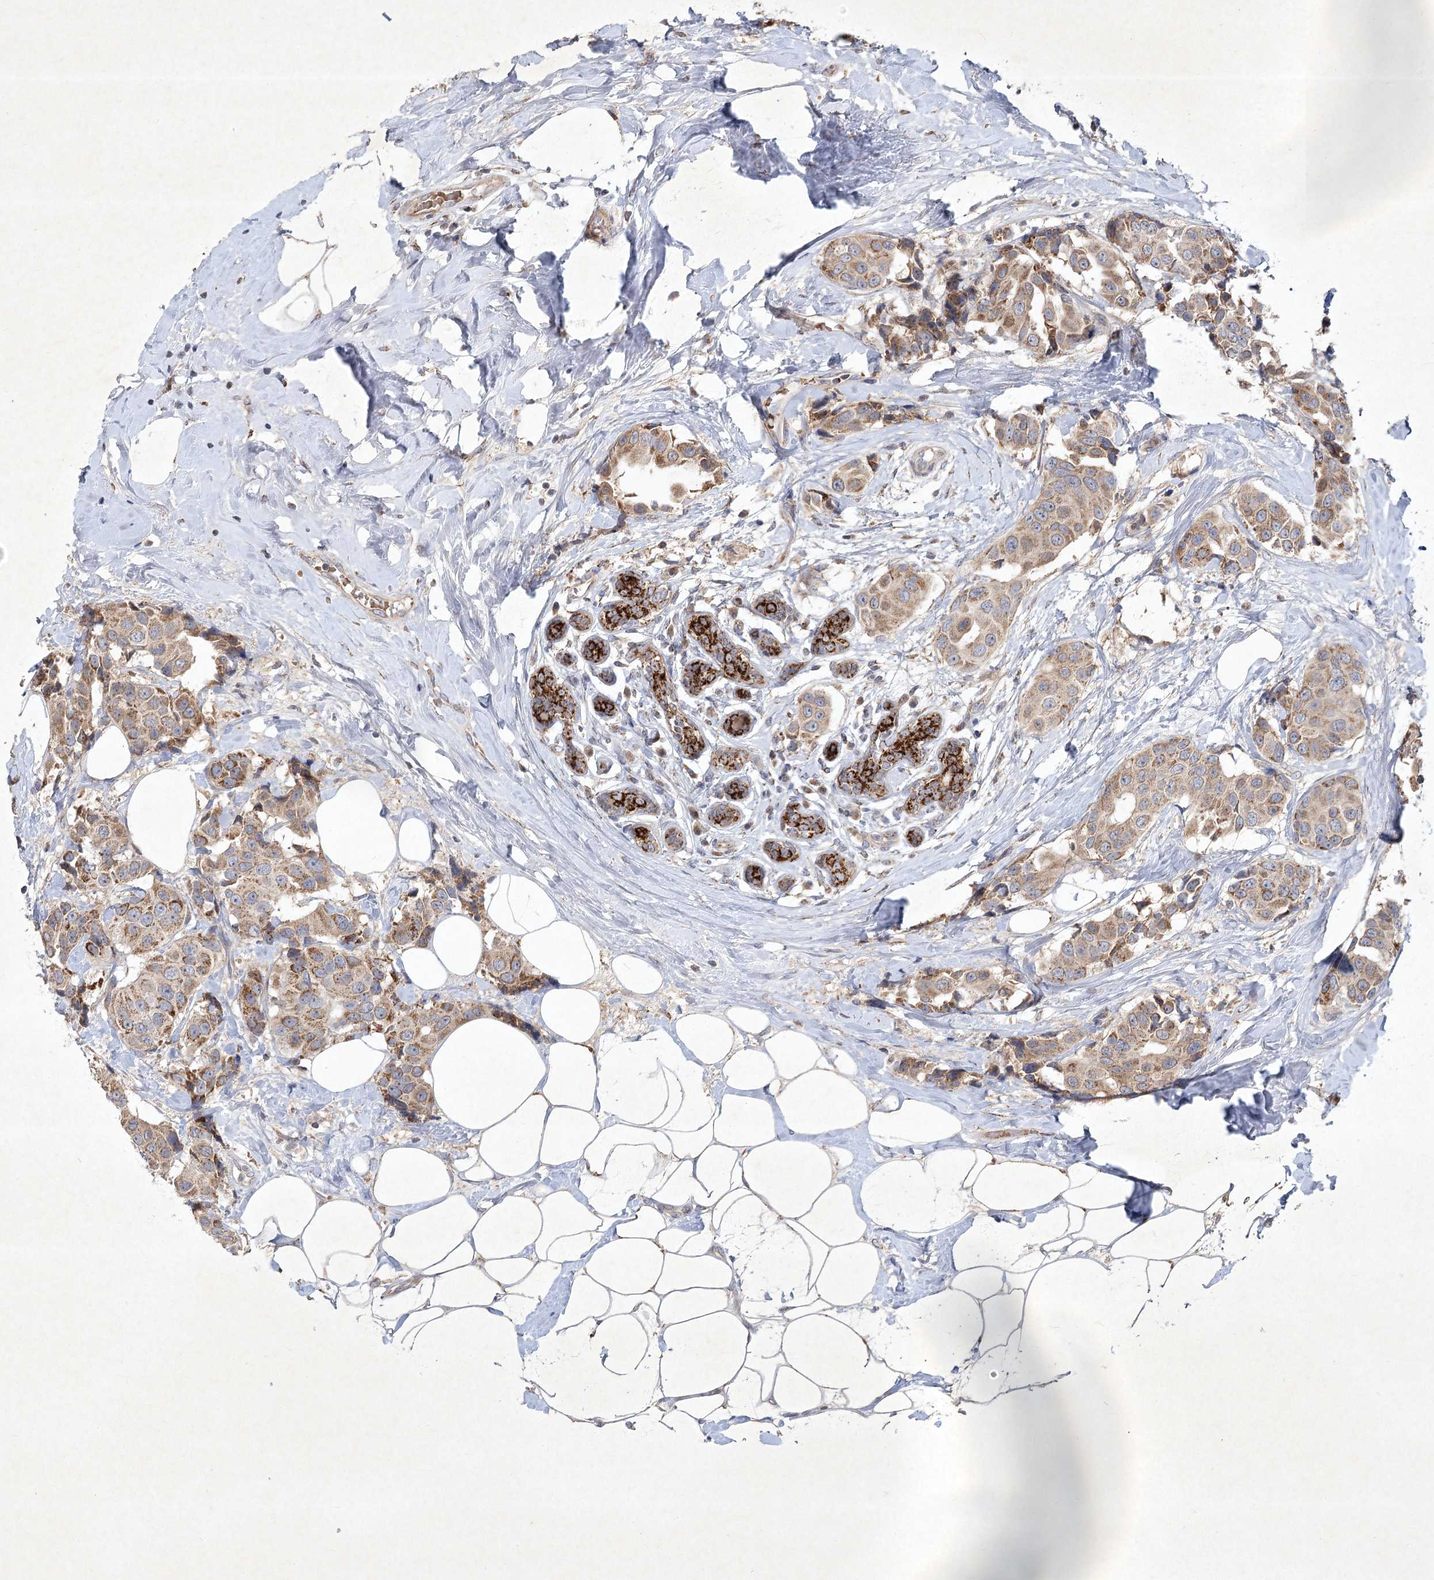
{"staining": {"intensity": "moderate", "quantity": ">75%", "location": "cytoplasmic/membranous"}, "tissue": "breast cancer", "cell_type": "Tumor cells", "image_type": "cancer", "snomed": [{"axis": "morphology", "description": "Normal tissue, NOS"}, {"axis": "morphology", "description": "Duct carcinoma"}, {"axis": "topography", "description": "Breast"}], "caption": "The immunohistochemical stain highlights moderate cytoplasmic/membranous staining in tumor cells of breast infiltrating ductal carcinoma tissue.", "gene": "PYROXD2", "patient": {"sex": "female", "age": 39}}